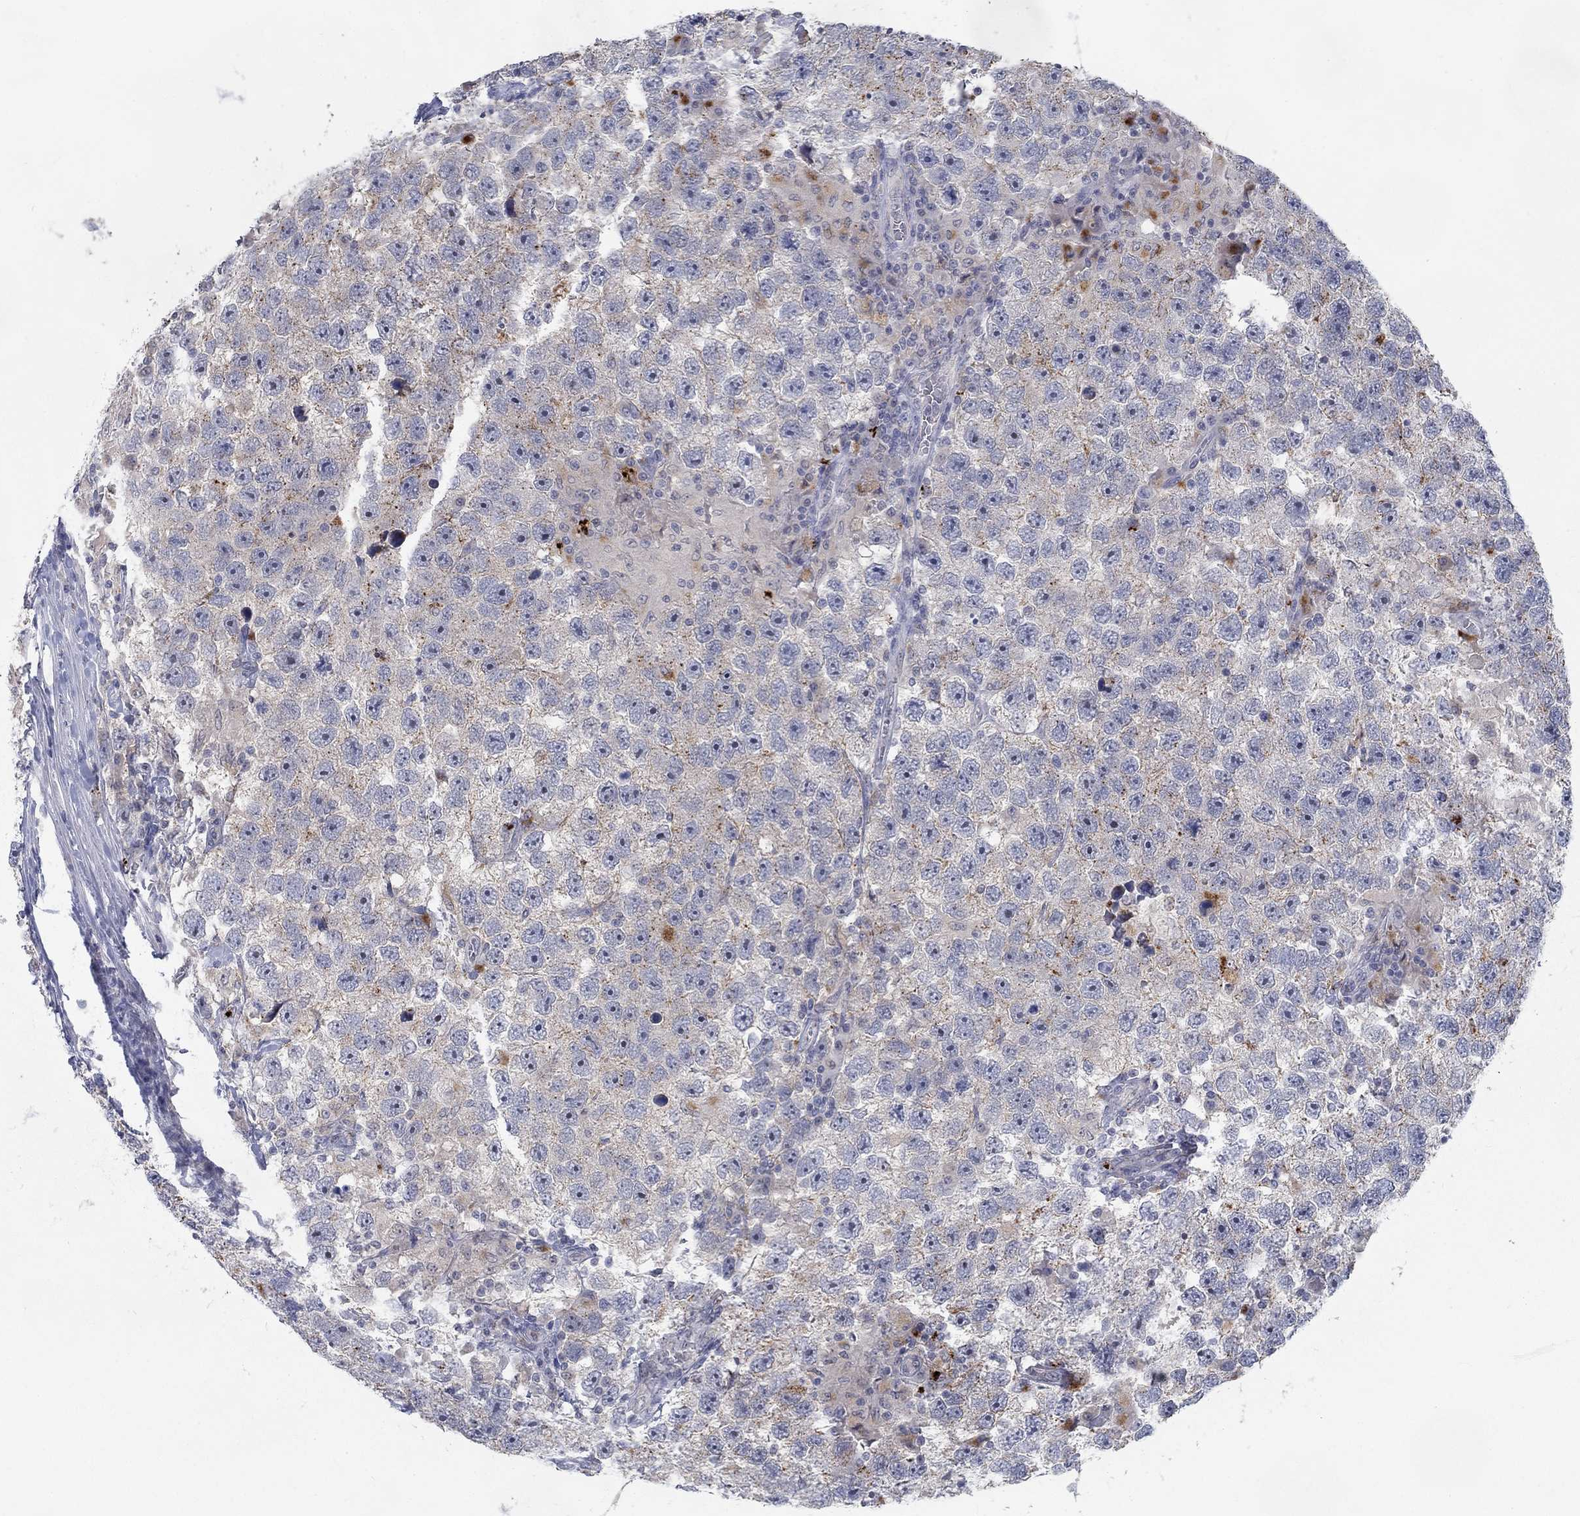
{"staining": {"intensity": "moderate", "quantity": "<25%", "location": "cytoplasmic/membranous"}, "tissue": "testis cancer", "cell_type": "Tumor cells", "image_type": "cancer", "snomed": [{"axis": "morphology", "description": "Seminoma, NOS"}, {"axis": "topography", "description": "Testis"}], "caption": "Tumor cells exhibit low levels of moderate cytoplasmic/membranous staining in approximately <25% of cells in seminoma (testis). (Stains: DAB (3,3'-diaminobenzidine) in brown, nuclei in blue, Microscopy: brightfield microscopy at high magnification).", "gene": "MTSS2", "patient": {"sex": "male", "age": 26}}